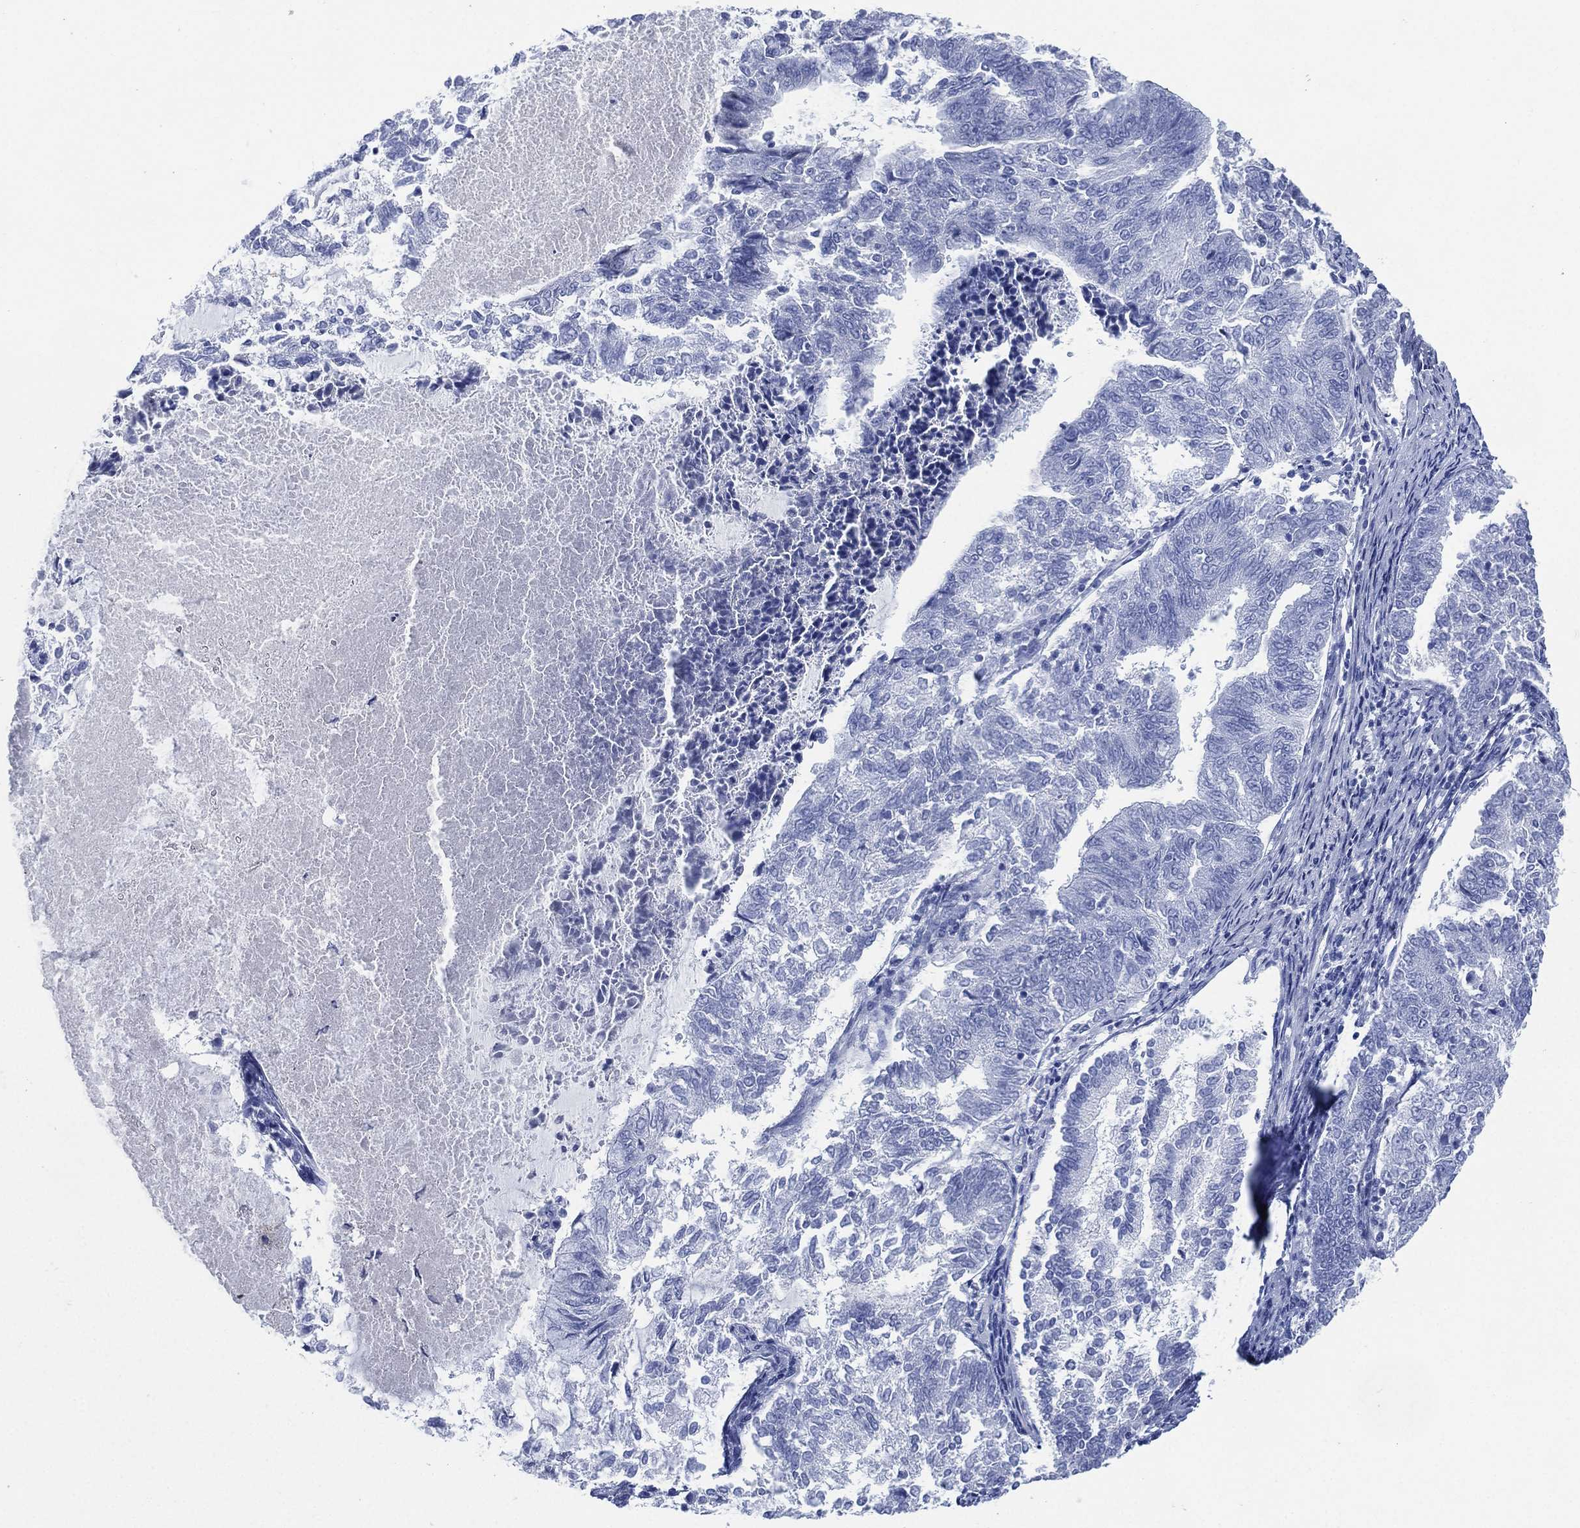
{"staining": {"intensity": "negative", "quantity": "none", "location": "none"}, "tissue": "endometrial cancer", "cell_type": "Tumor cells", "image_type": "cancer", "snomed": [{"axis": "morphology", "description": "Adenocarcinoma, NOS"}, {"axis": "topography", "description": "Endometrium"}], "caption": "DAB immunohistochemical staining of human endometrial cancer exhibits no significant expression in tumor cells.", "gene": "SIGLECL1", "patient": {"sex": "female", "age": 65}}